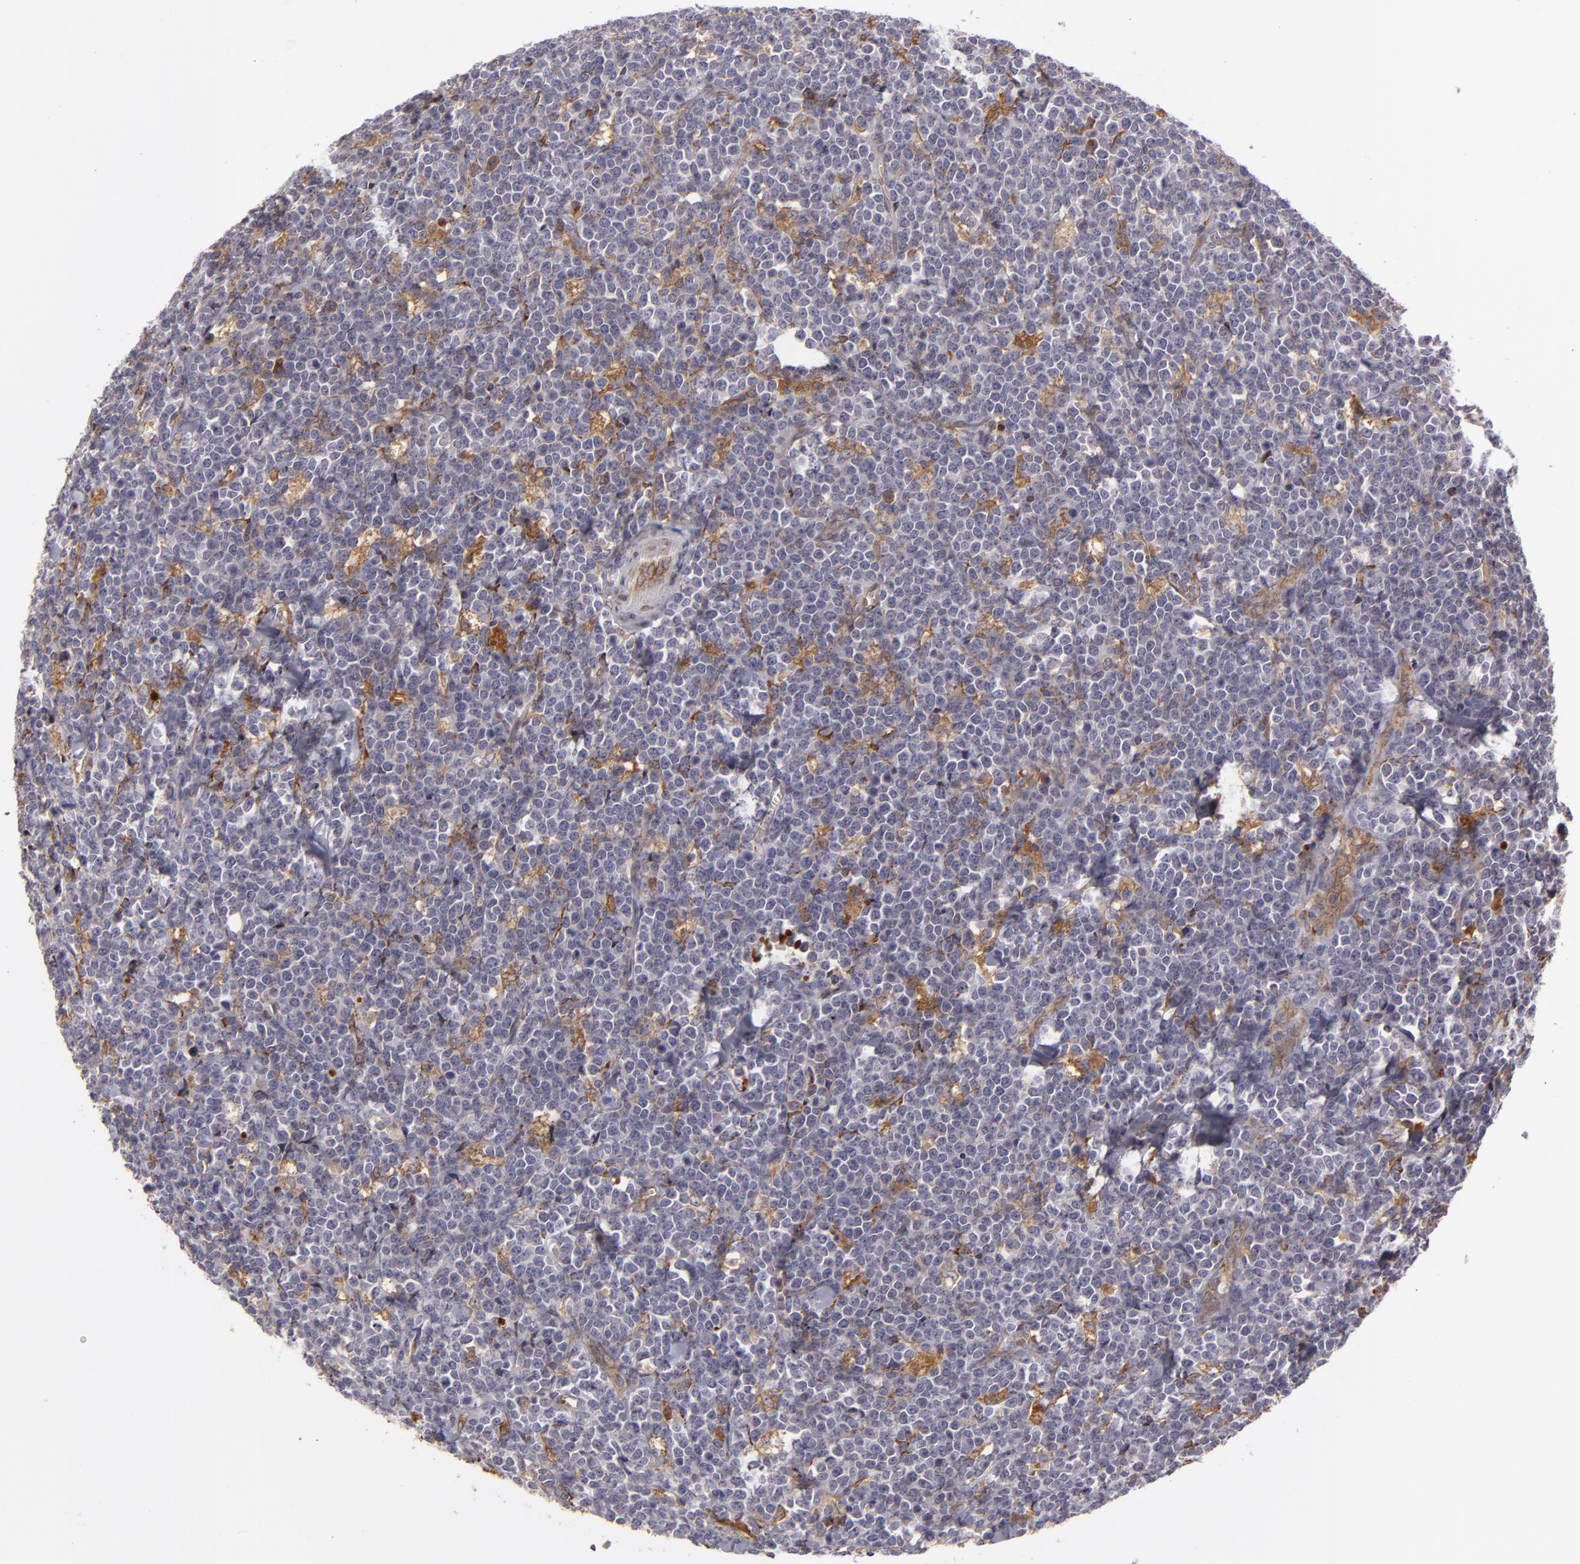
{"staining": {"intensity": "negative", "quantity": "none", "location": "none"}, "tissue": "lymphoma", "cell_type": "Tumor cells", "image_type": "cancer", "snomed": [{"axis": "morphology", "description": "Malignant lymphoma, non-Hodgkin's type, High grade"}, {"axis": "topography", "description": "Small intestine"}, {"axis": "topography", "description": "Colon"}], "caption": "High-grade malignant lymphoma, non-Hodgkin's type was stained to show a protein in brown. There is no significant positivity in tumor cells.", "gene": "CFB", "patient": {"sex": "male", "age": 8}}